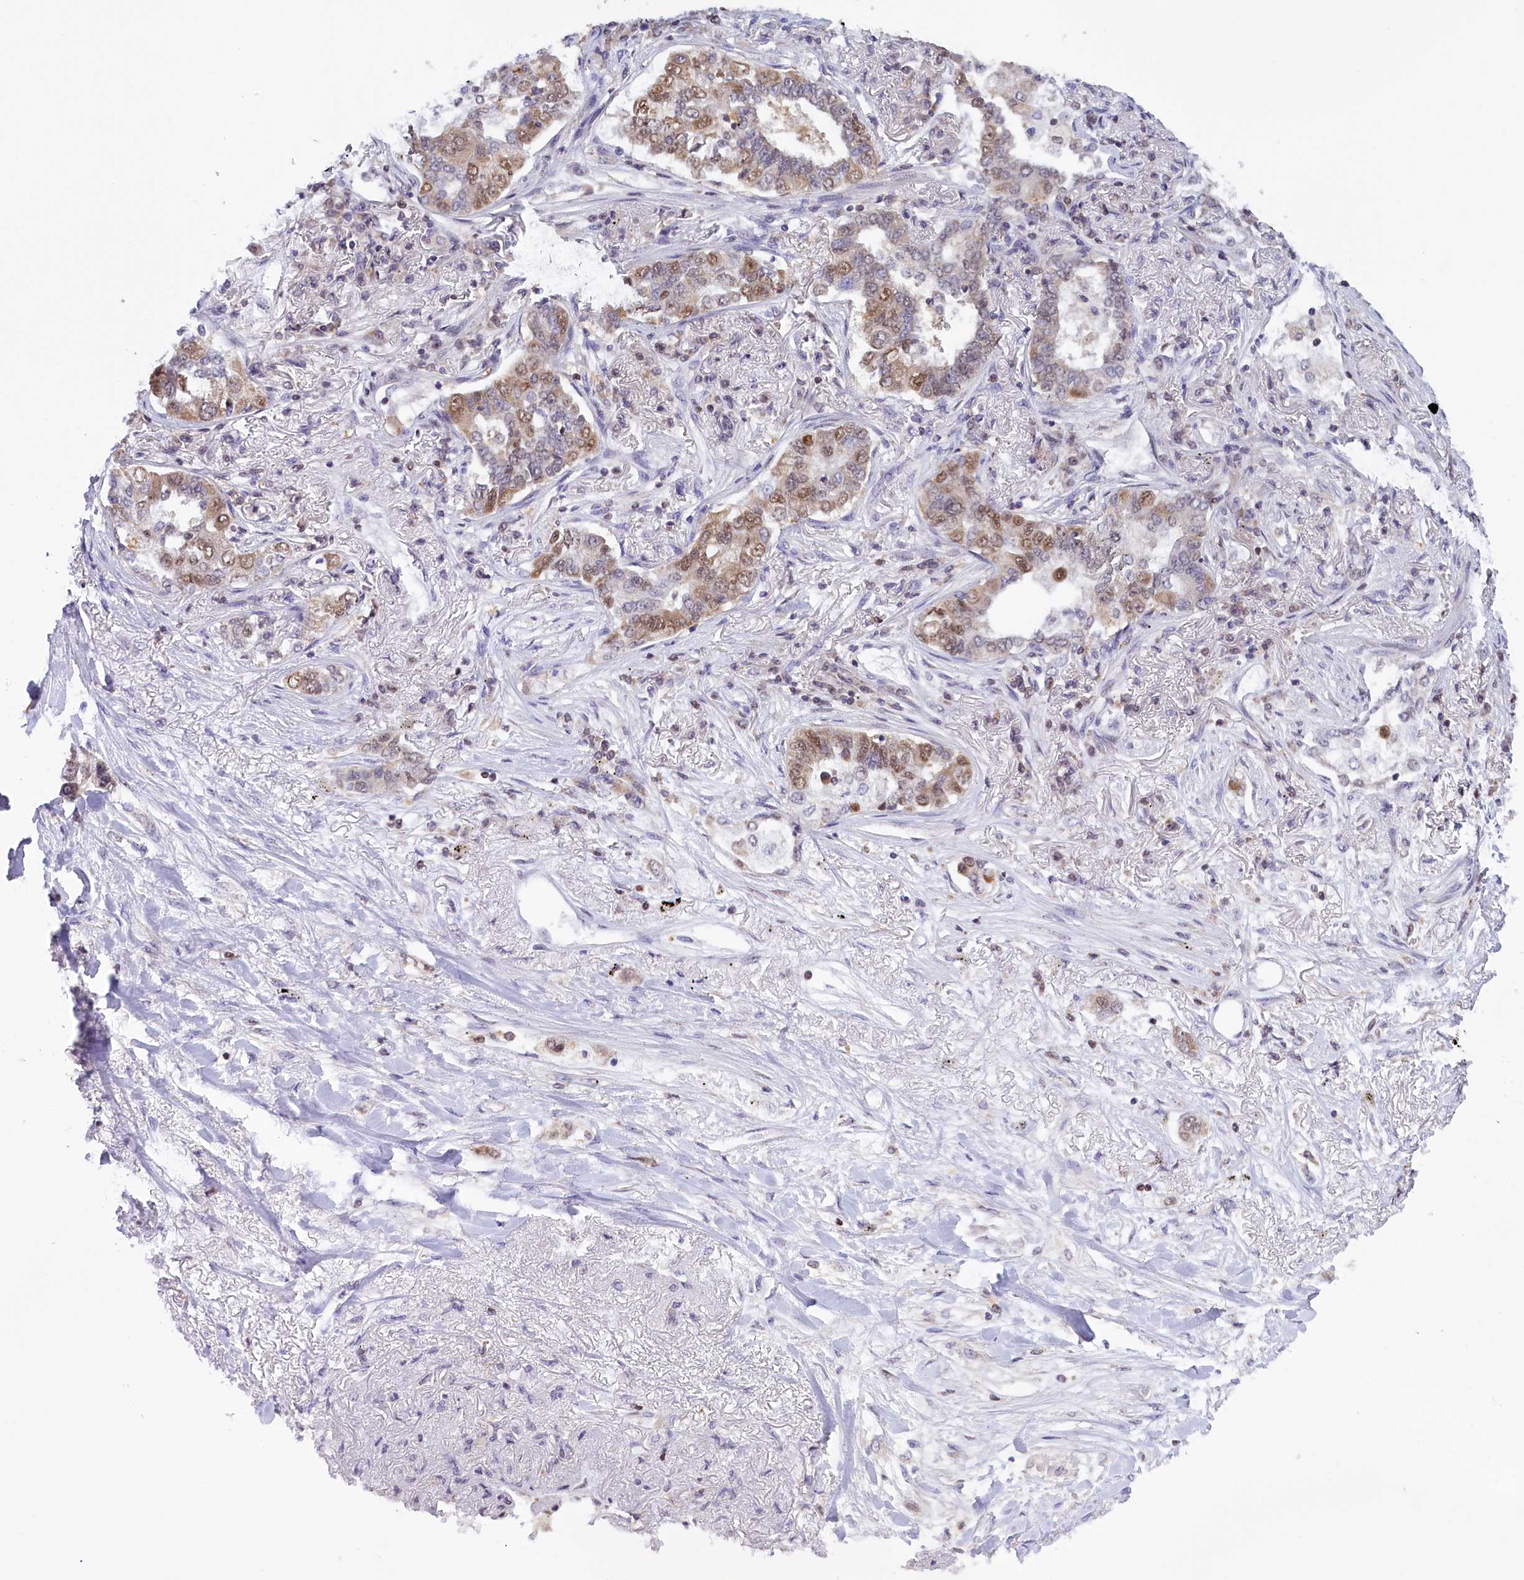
{"staining": {"intensity": "moderate", "quantity": "25%-75%", "location": "nuclear"}, "tissue": "lung cancer", "cell_type": "Tumor cells", "image_type": "cancer", "snomed": [{"axis": "morphology", "description": "Adenocarcinoma, NOS"}, {"axis": "topography", "description": "Lung"}], "caption": "Immunohistochemistry image of neoplastic tissue: lung adenocarcinoma stained using IHC exhibits medium levels of moderate protein expression localized specifically in the nuclear of tumor cells, appearing as a nuclear brown color.", "gene": "IZUMO2", "patient": {"sex": "male", "age": 49}}